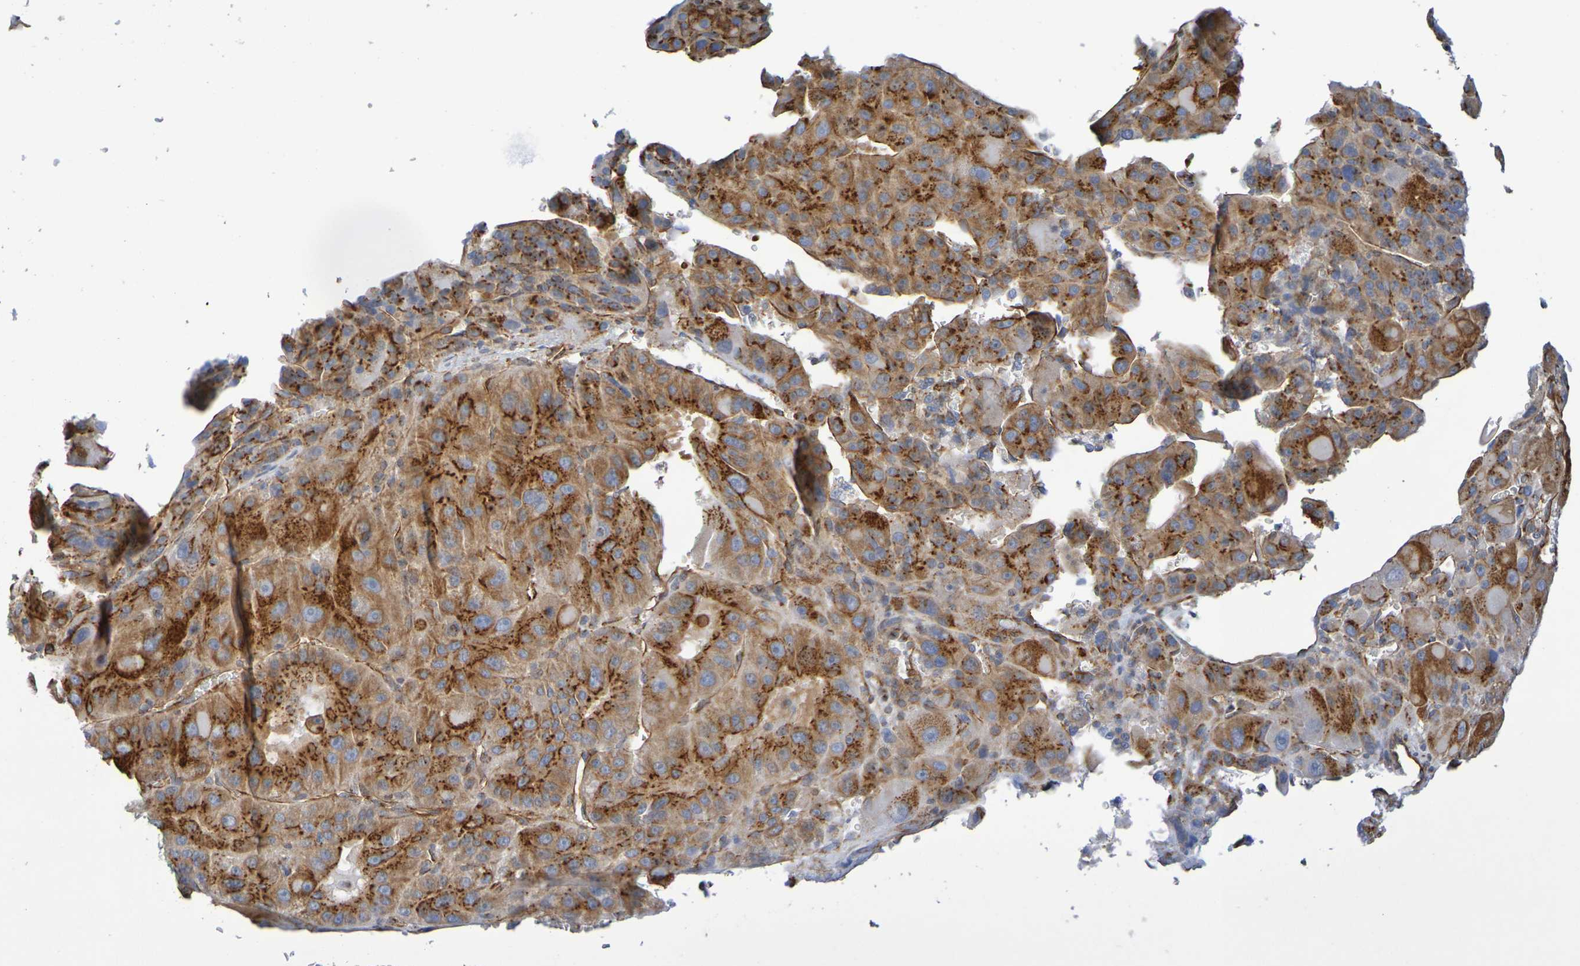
{"staining": {"intensity": "moderate", "quantity": "25%-75%", "location": "cytoplasmic/membranous"}, "tissue": "liver cancer", "cell_type": "Tumor cells", "image_type": "cancer", "snomed": [{"axis": "morphology", "description": "Carcinoma, Hepatocellular, NOS"}, {"axis": "topography", "description": "Liver"}], "caption": "This is an image of immunohistochemistry staining of hepatocellular carcinoma (liver), which shows moderate positivity in the cytoplasmic/membranous of tumor cells.", "gene": "DCP2", "patient": {"sex": "male", "age": 76}}